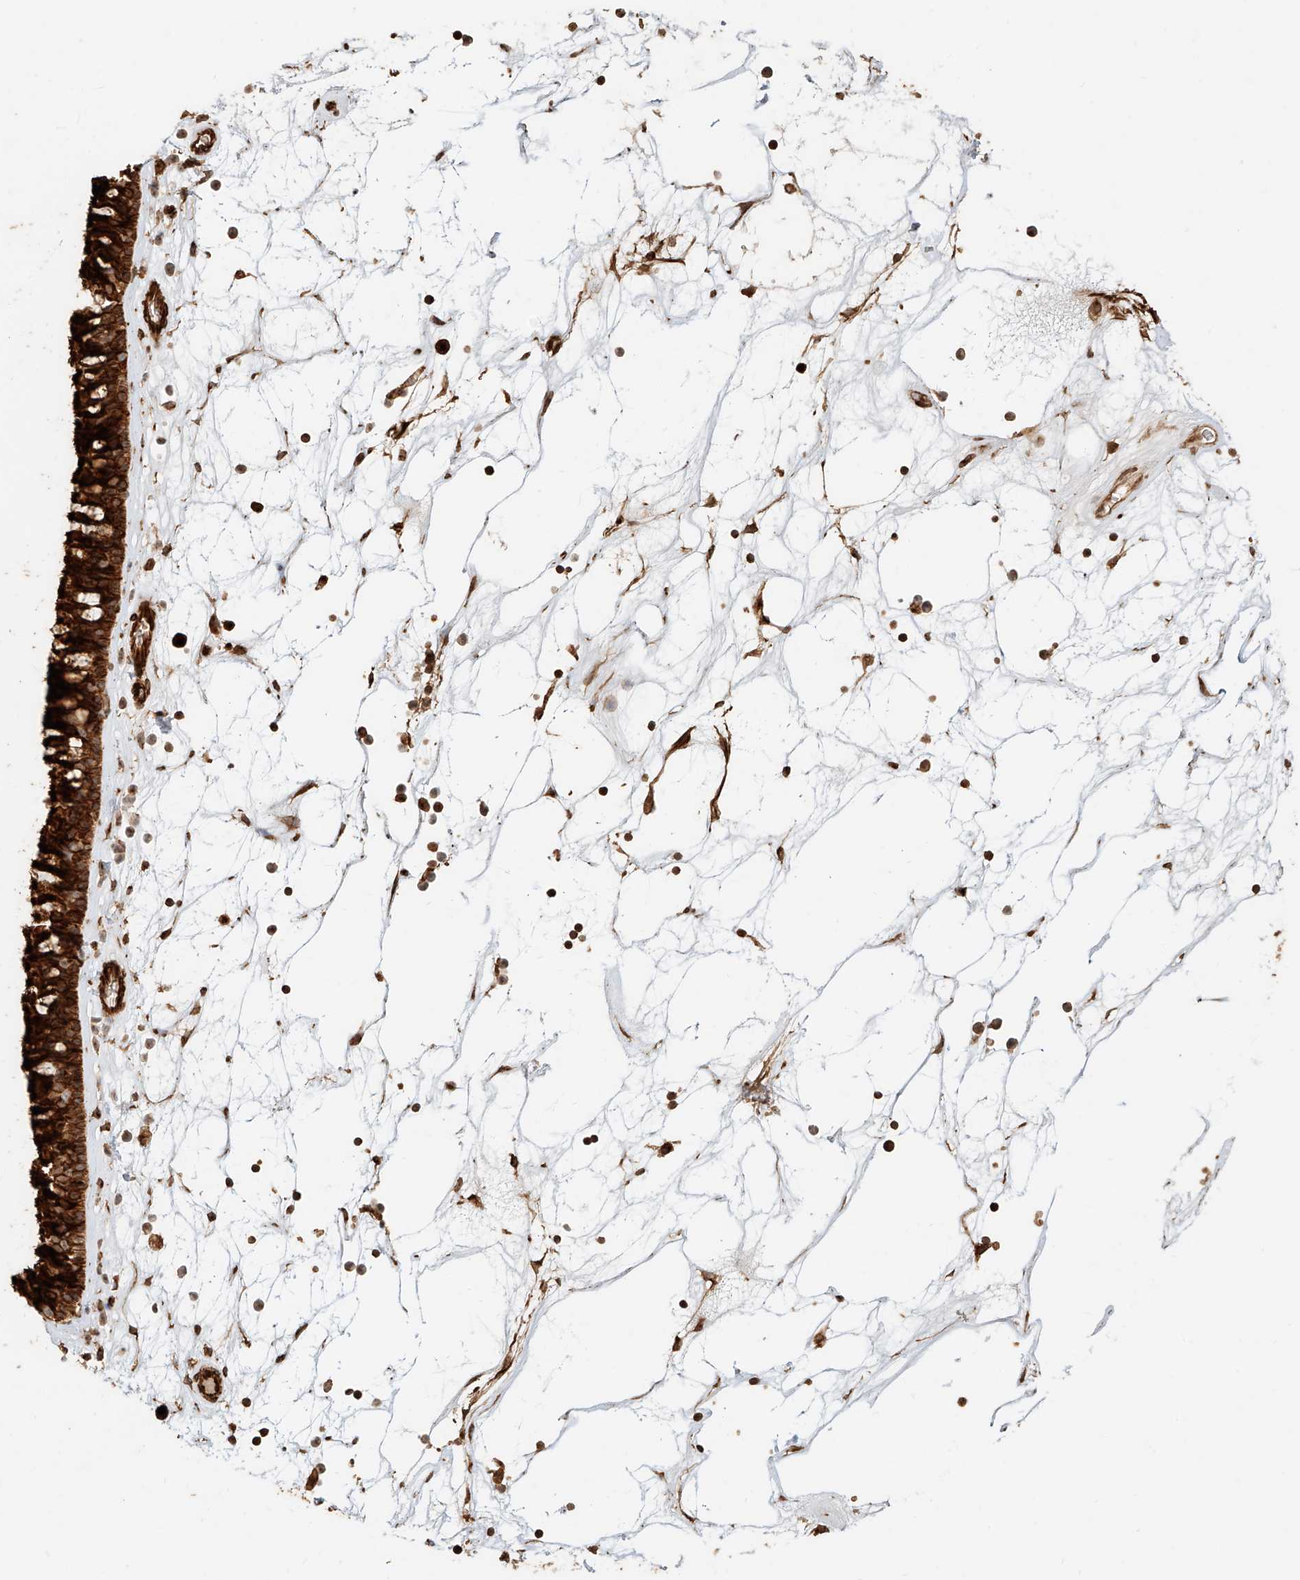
{"staining": {"intensity": "strong", "quantity": ">75%", "location": "cytoplasmic/membranous"}, "tissue": "nasopharynx", "cell_type": "Respiratory epithelial cells", "image_type": "normal", "snomed": [{"axis": "morphology", "description": "Normal tissue, NOS"}, {"axis": "topography", "description": "Nasopharynx"}], "caption": "Approximately >75% of respiratory epithelial cells in benign human nasopharynx display strong cytoplasmic/membranous protein staining as visualized by brown immunohistochemical staining.", "gene": "NAP1L1", "patient": {"sex": "male", "age": 64}}